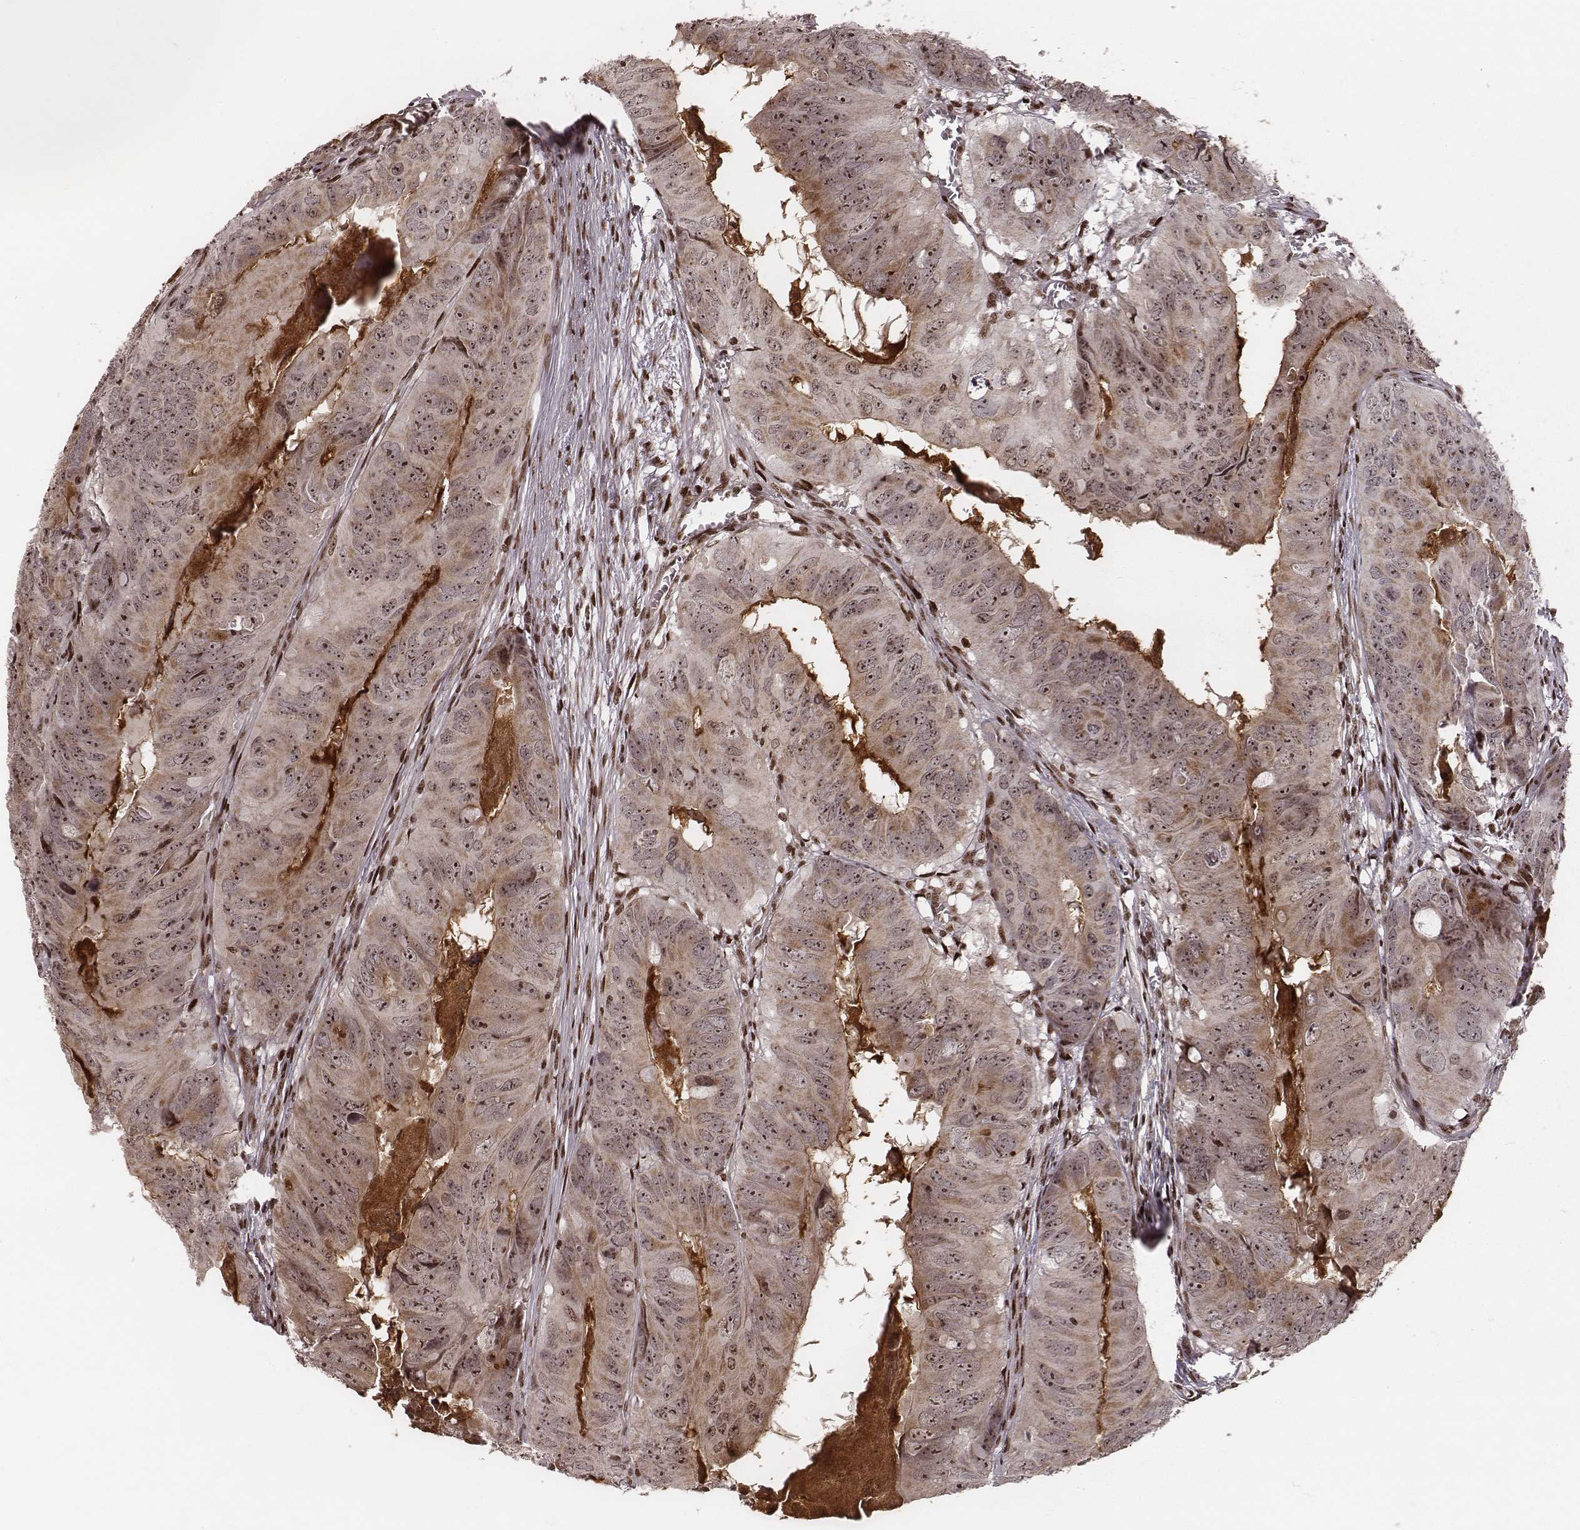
{"staining": {"intensity": "weak", "quantity": "25%-75%", "location": "cytoplasmic/membranous,nuclear"}, "tissue": "colorectal cancer", "cell_type": "Tumor cells", "image_type": "cancer", "snomed": [{"axis": "morphology", "description": "Adenocarcinoma, NOS"}, {"axis": "topography", "description": "Colon"}], "caption": "High-magnification brightfield microscopy of colorectal cancer (adenocarcinoma) stained with DAB (brown) and counterstained with hematoxylin (blue). tumor cells exhibit weak cytoplasmic/membranous and nuclear positivity is present in about25%-75% of cells.", "gene": "VRK3", "patient": {"sex": "male", "age": 79}}